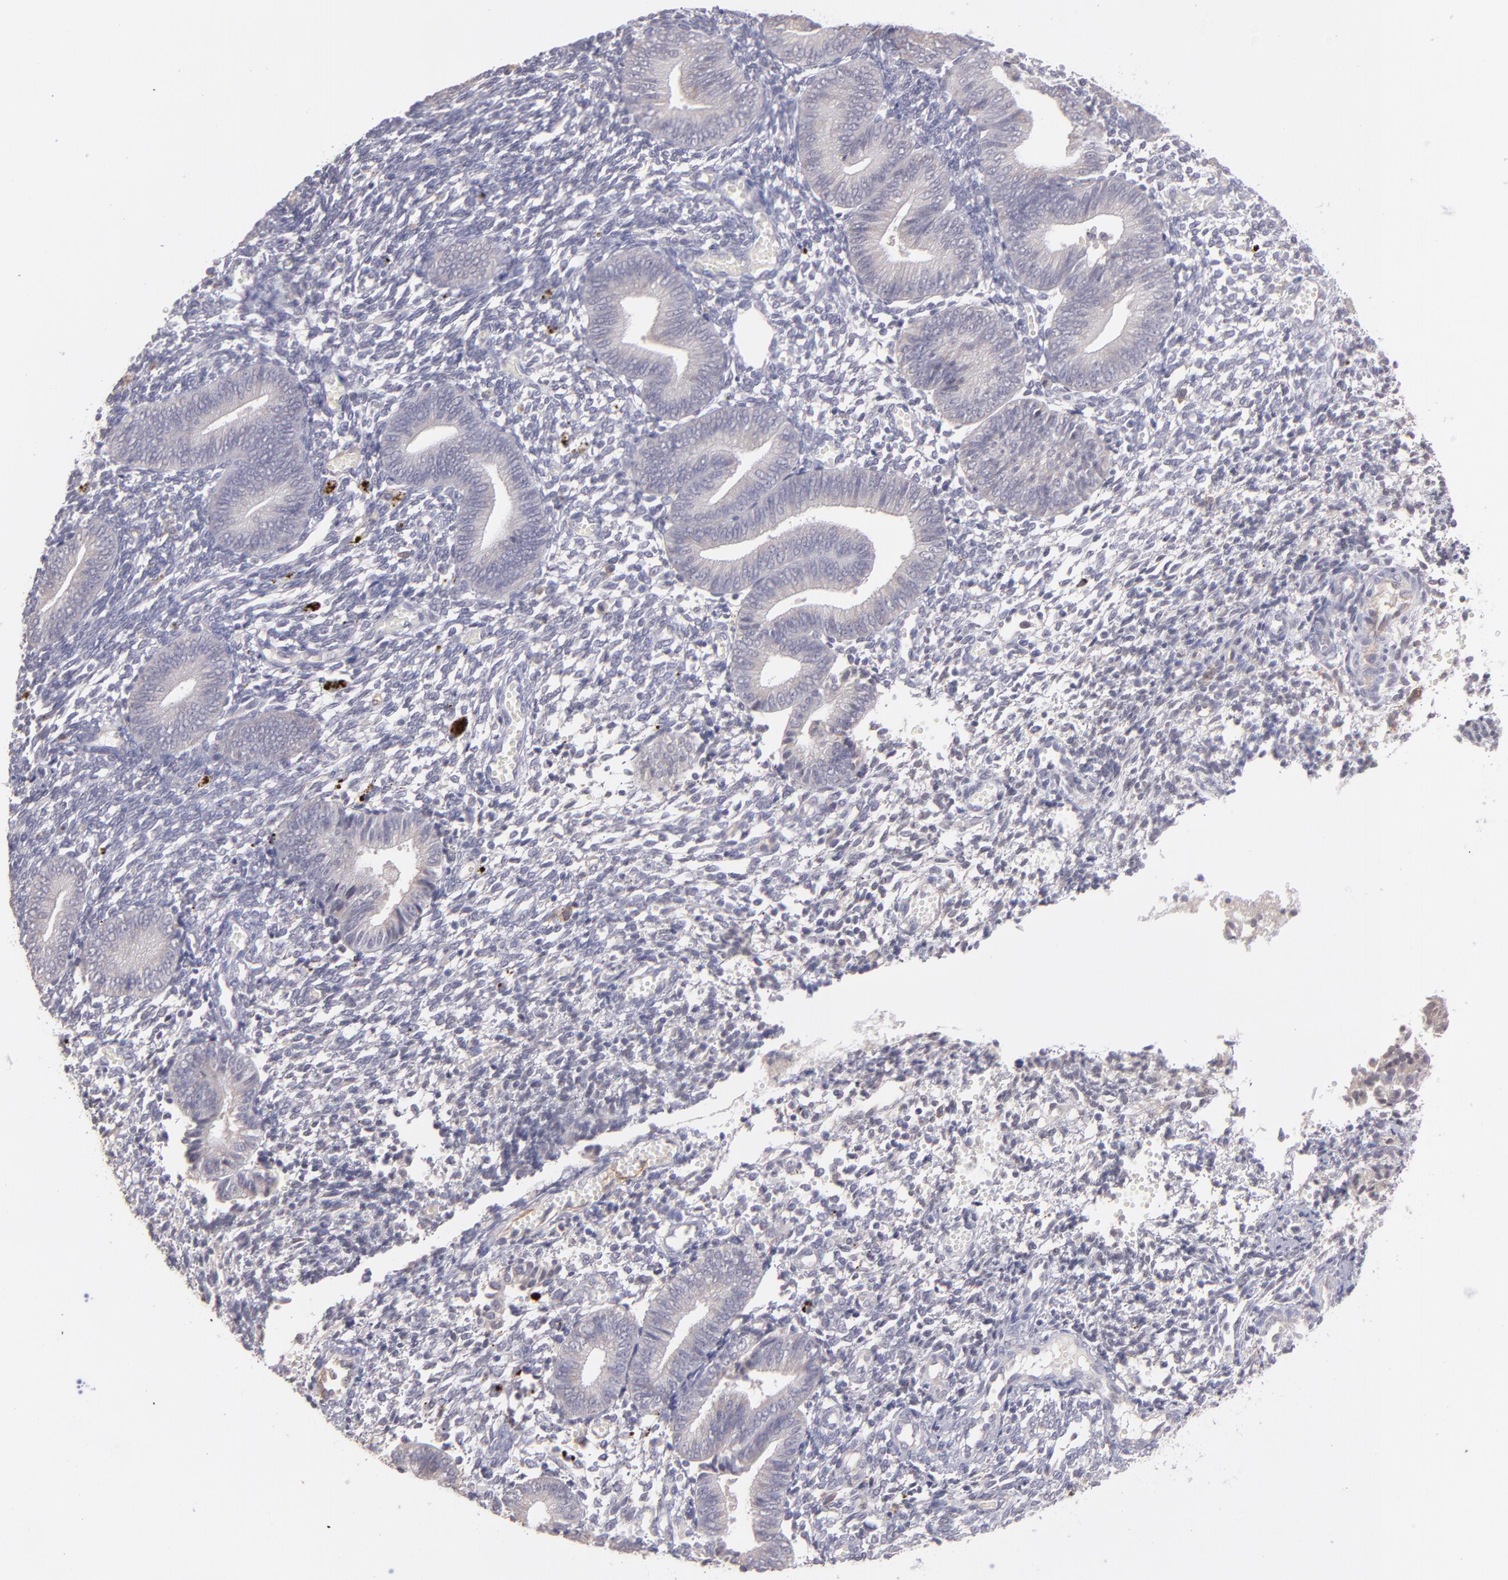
{"staining": {"intensity": "negative", "quantity": "none", "location": "none"}, "tissue": "endometrium", "cell_type": "Cells in endometrial stroma", "image_type": "normal", "snomed": [{"axis": "morphology", "description": "Normal tissue, NOS"}, {"axis": "topography", "description": "Uterus"}, {"axis": "topography", "description": "Endometrium"}], "caption": "Protein analysis of unremarkable endometrium reveals no significant positivity in cells in endometrial stroma. Brightfield microscopy of IHC stained with DAB (3,3'-diaminobenzidine) (brown) and hematoxylin (blue), captured at high magnification.", "gene": "THBD", "patient": {"sex": "female", "age": 33}}